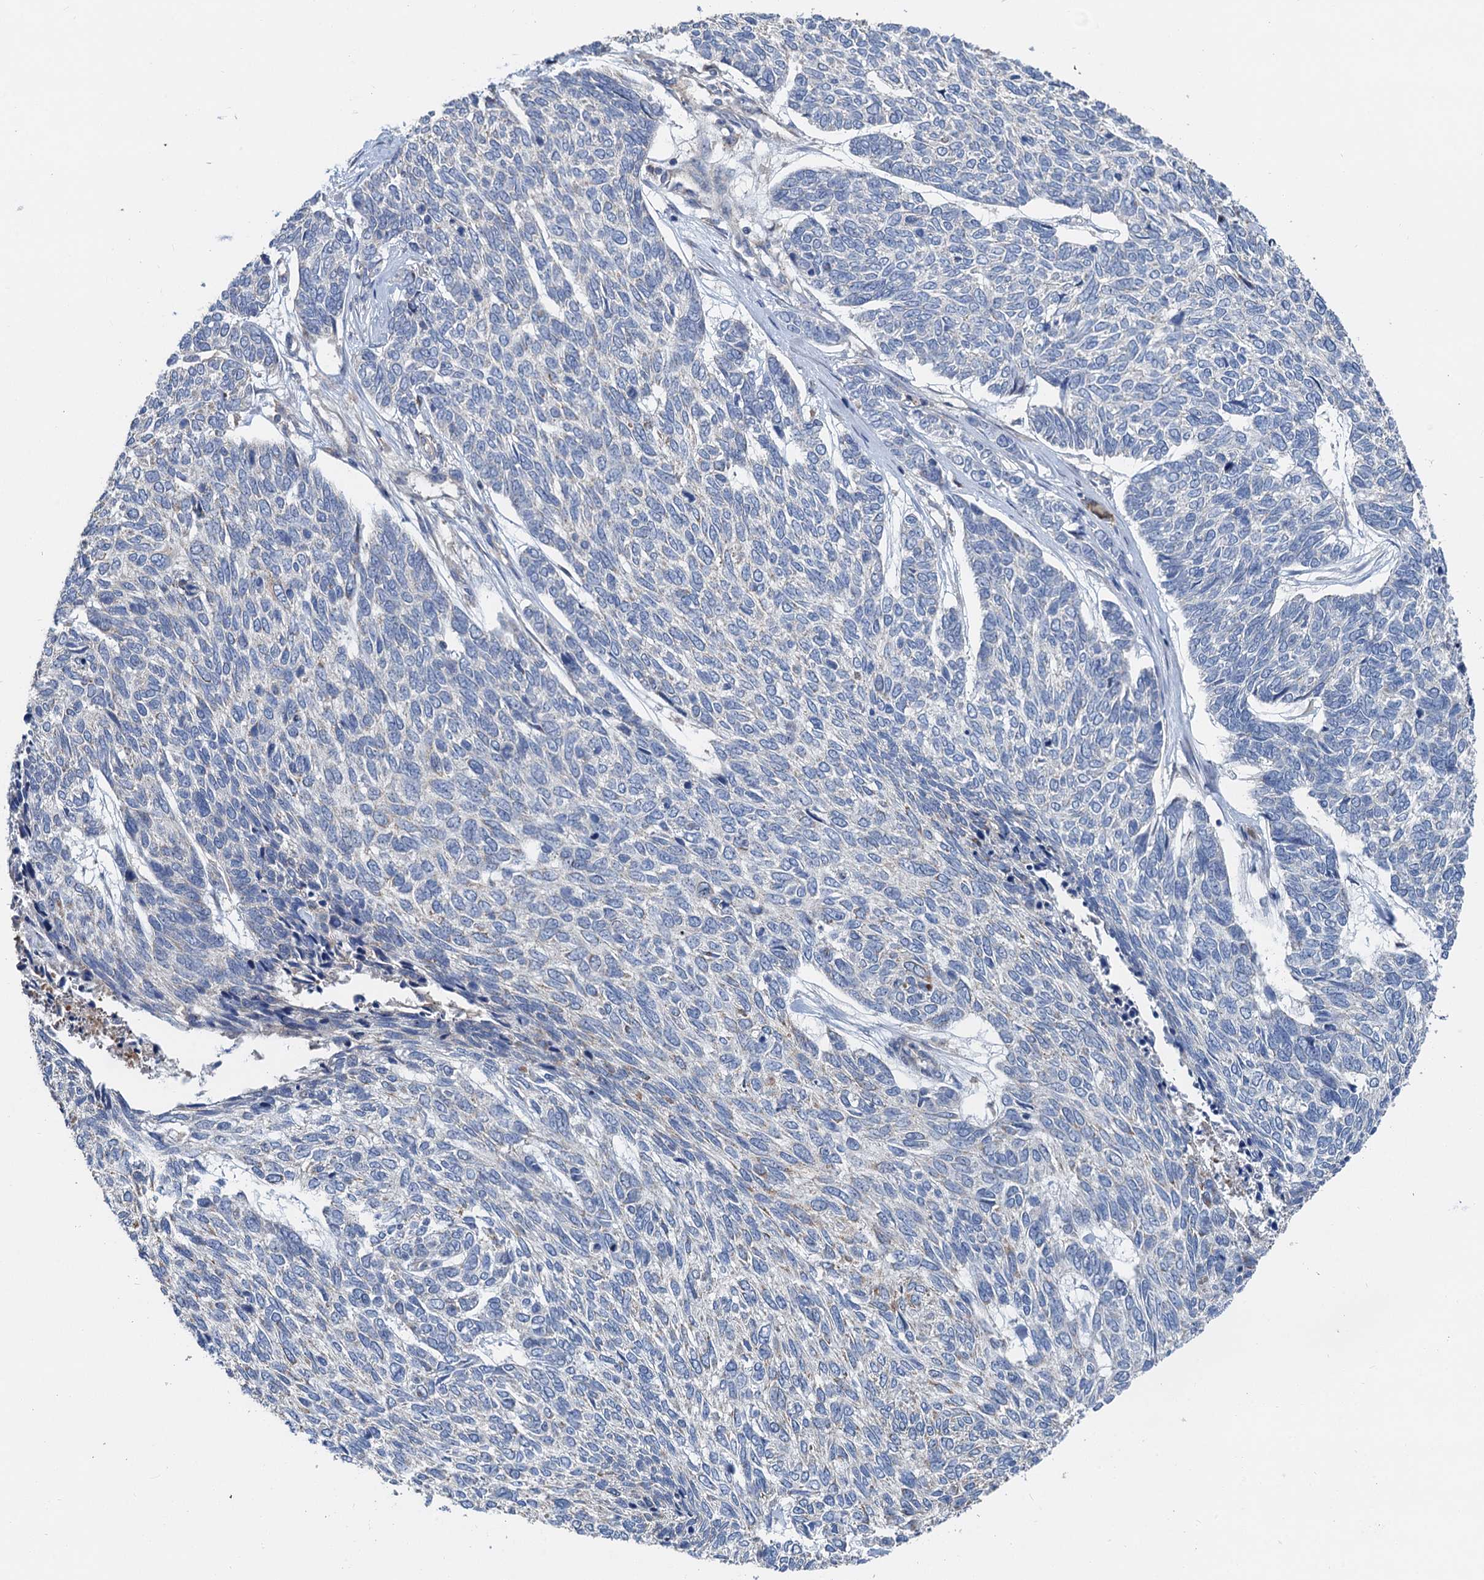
{"staining": {"intensity": "negative", "quantity": "none", "location": "none"}, "tissue": "skin cancer", "cell_type": "Tumor cells", "image_type": "cancer", "snomed": [{"axis": "morphology", "description": "Basal cell carcinoma"}, {"axis": "topography", "description": "Skin"}], "caption": "Immunohistochemistry (IHC) photomicrograph of skin basal cell carcinoma stained for a protein (brown), which demonstrates no staining in tumor cells.", "gene": "ANKRD26", "patient": {"sex": "female", "age": 65}}